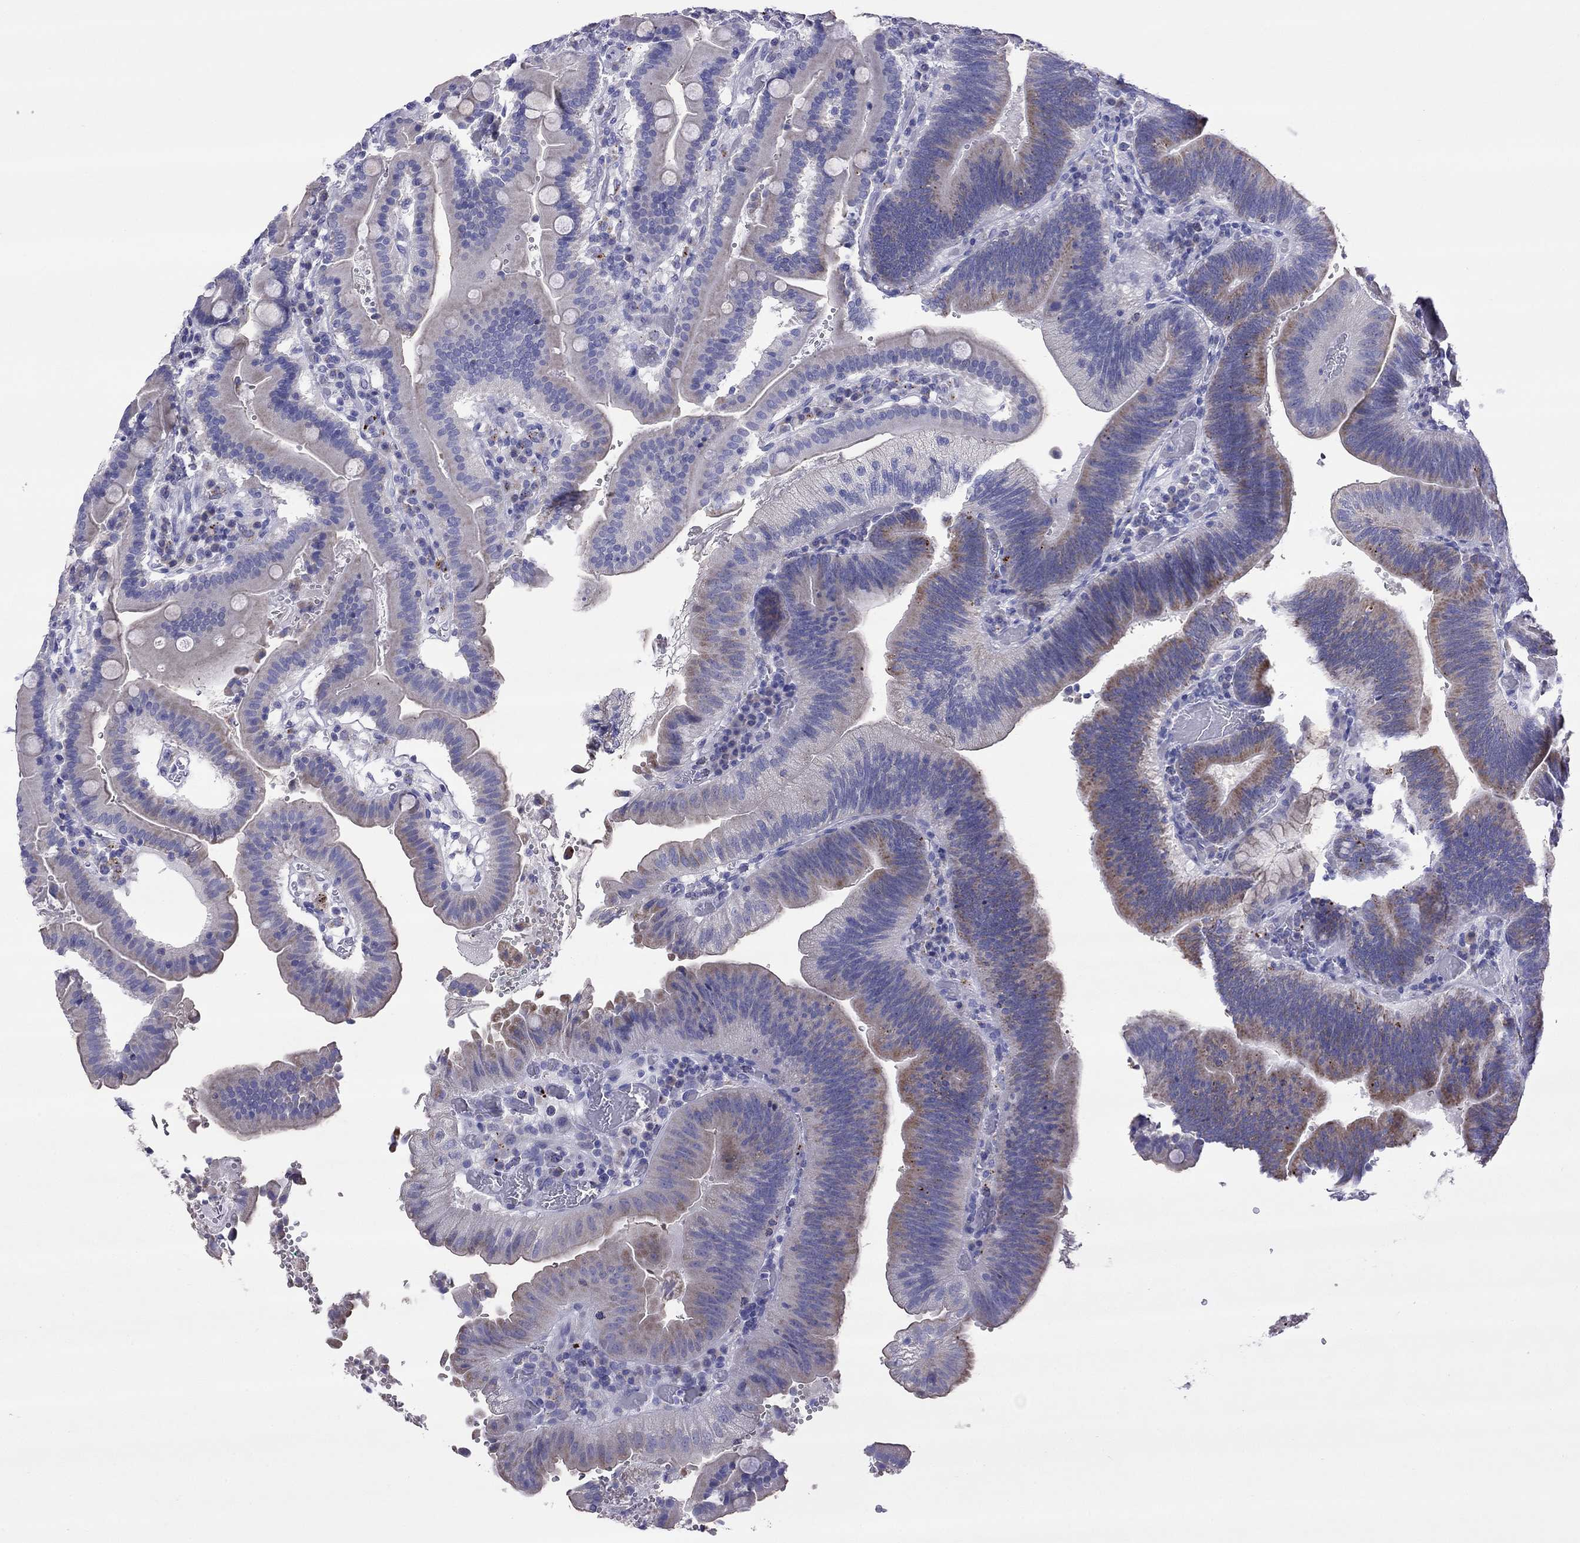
{"staining": {"intensity": "negative", "quantity": "none", "location": "none"}, "tissue": "duodenum", "cell_type": "Glandular cells", "image_type": "normal", "snomed": [{"axis": "morphology", "description": "Normal tissue, NOS"}, {"axis": "topography", "description": "Duodenum"}], "caption": "The image displays no staining of glandular cells in unremarkable duodenum.", "gene": "COL9A1", "patient": {"sex": "female", "age": 62}}